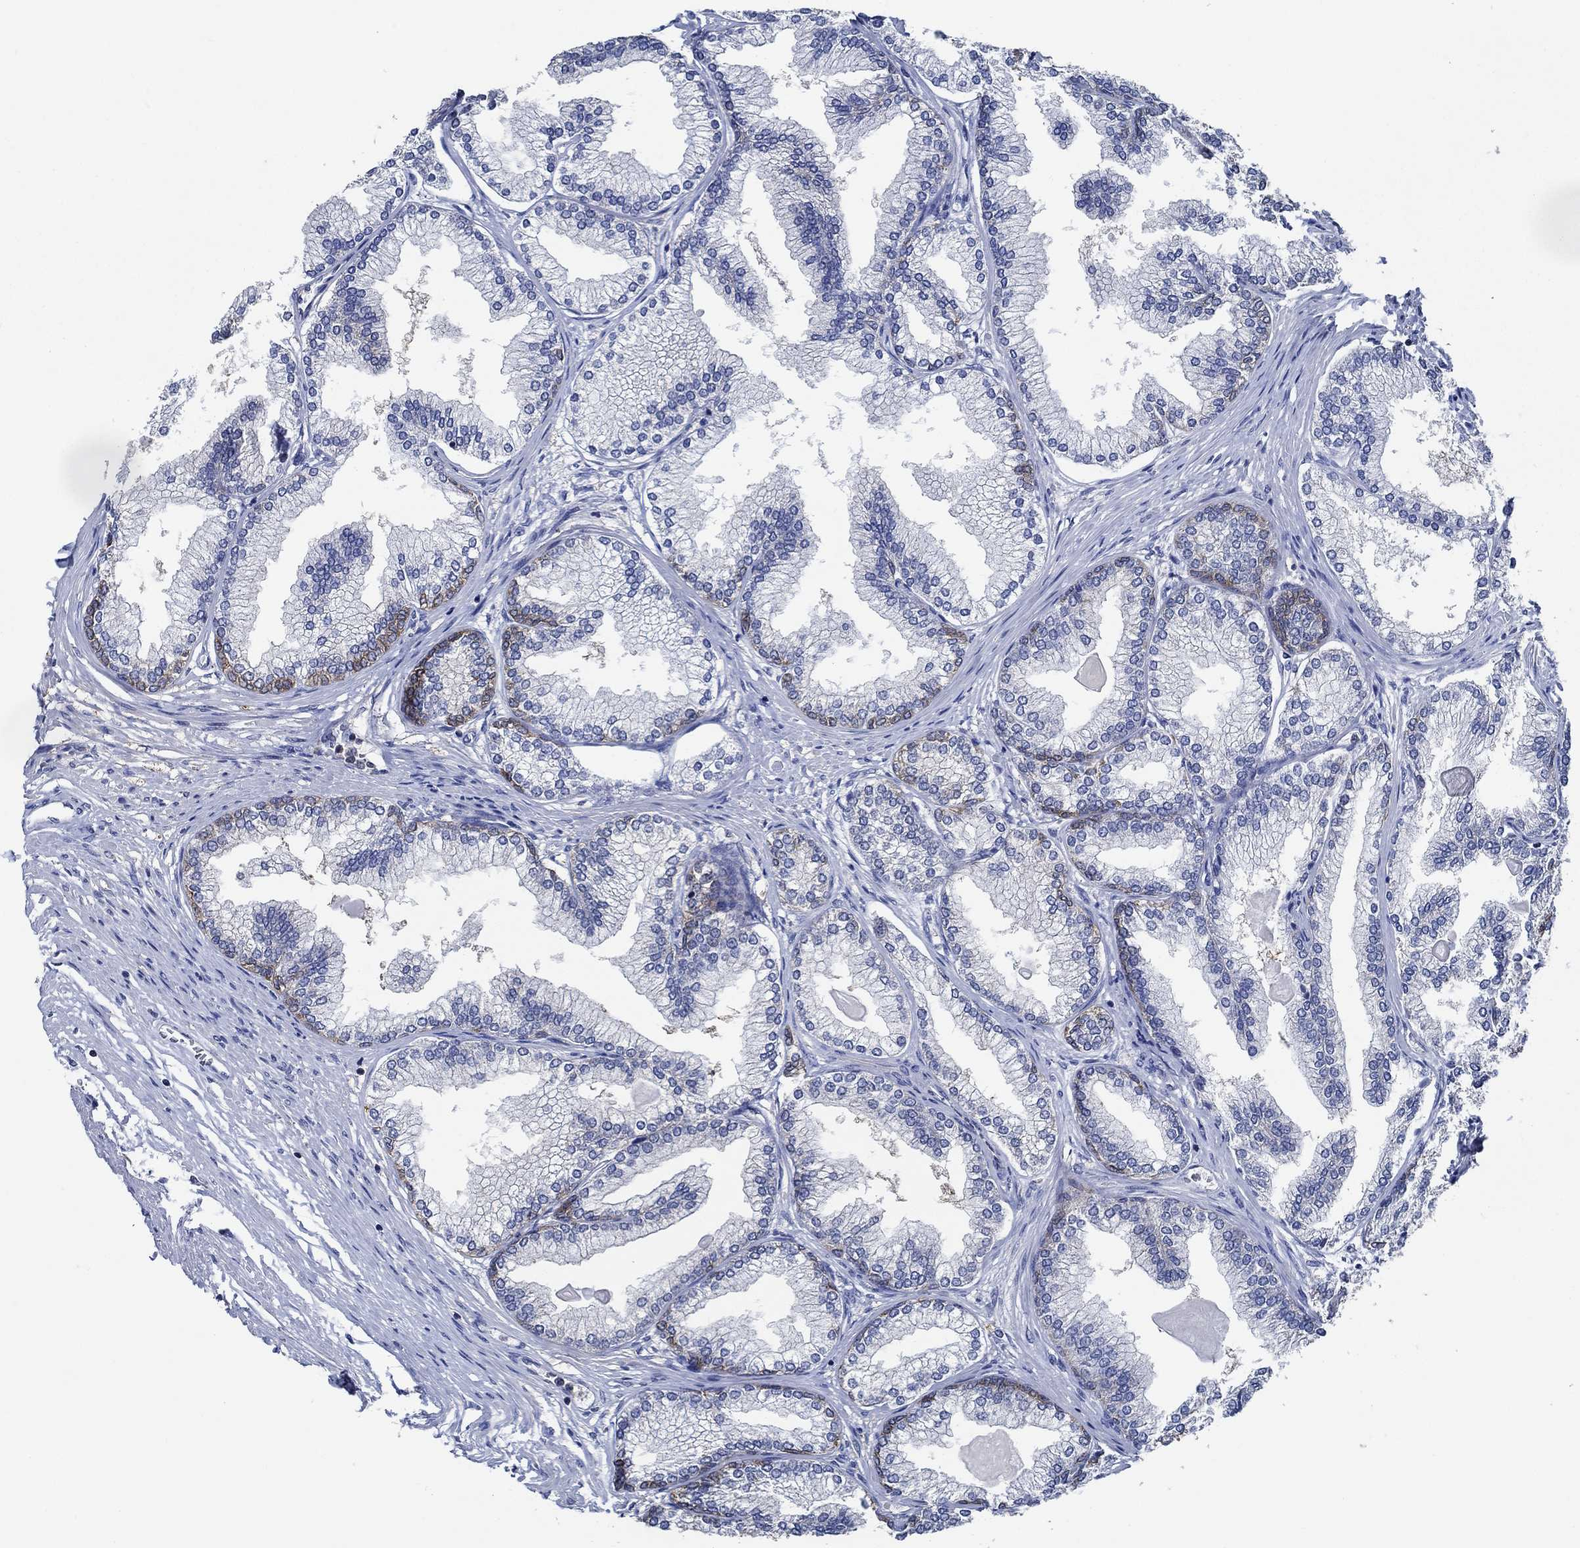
{"staining": {"intensity": "moderate", "quantity": "<25%", "location": "cytoplasmic/membranous"}, "tissue": "prostate", "cell_type": "Glandular cells", "image_type": "normal", "snomed": [{"axis": "morphology", "description": "Normal tissue, NOS"}, {"axis": "topography", "description": "Prostate"}], "caption": "Protein analysis of normal prostate reveals moderate cytoplasmic/membranous expression in approximately <25% of glandular cells.", "gene": "DACT1", "patient": {"sex": "male", "age": 72}}